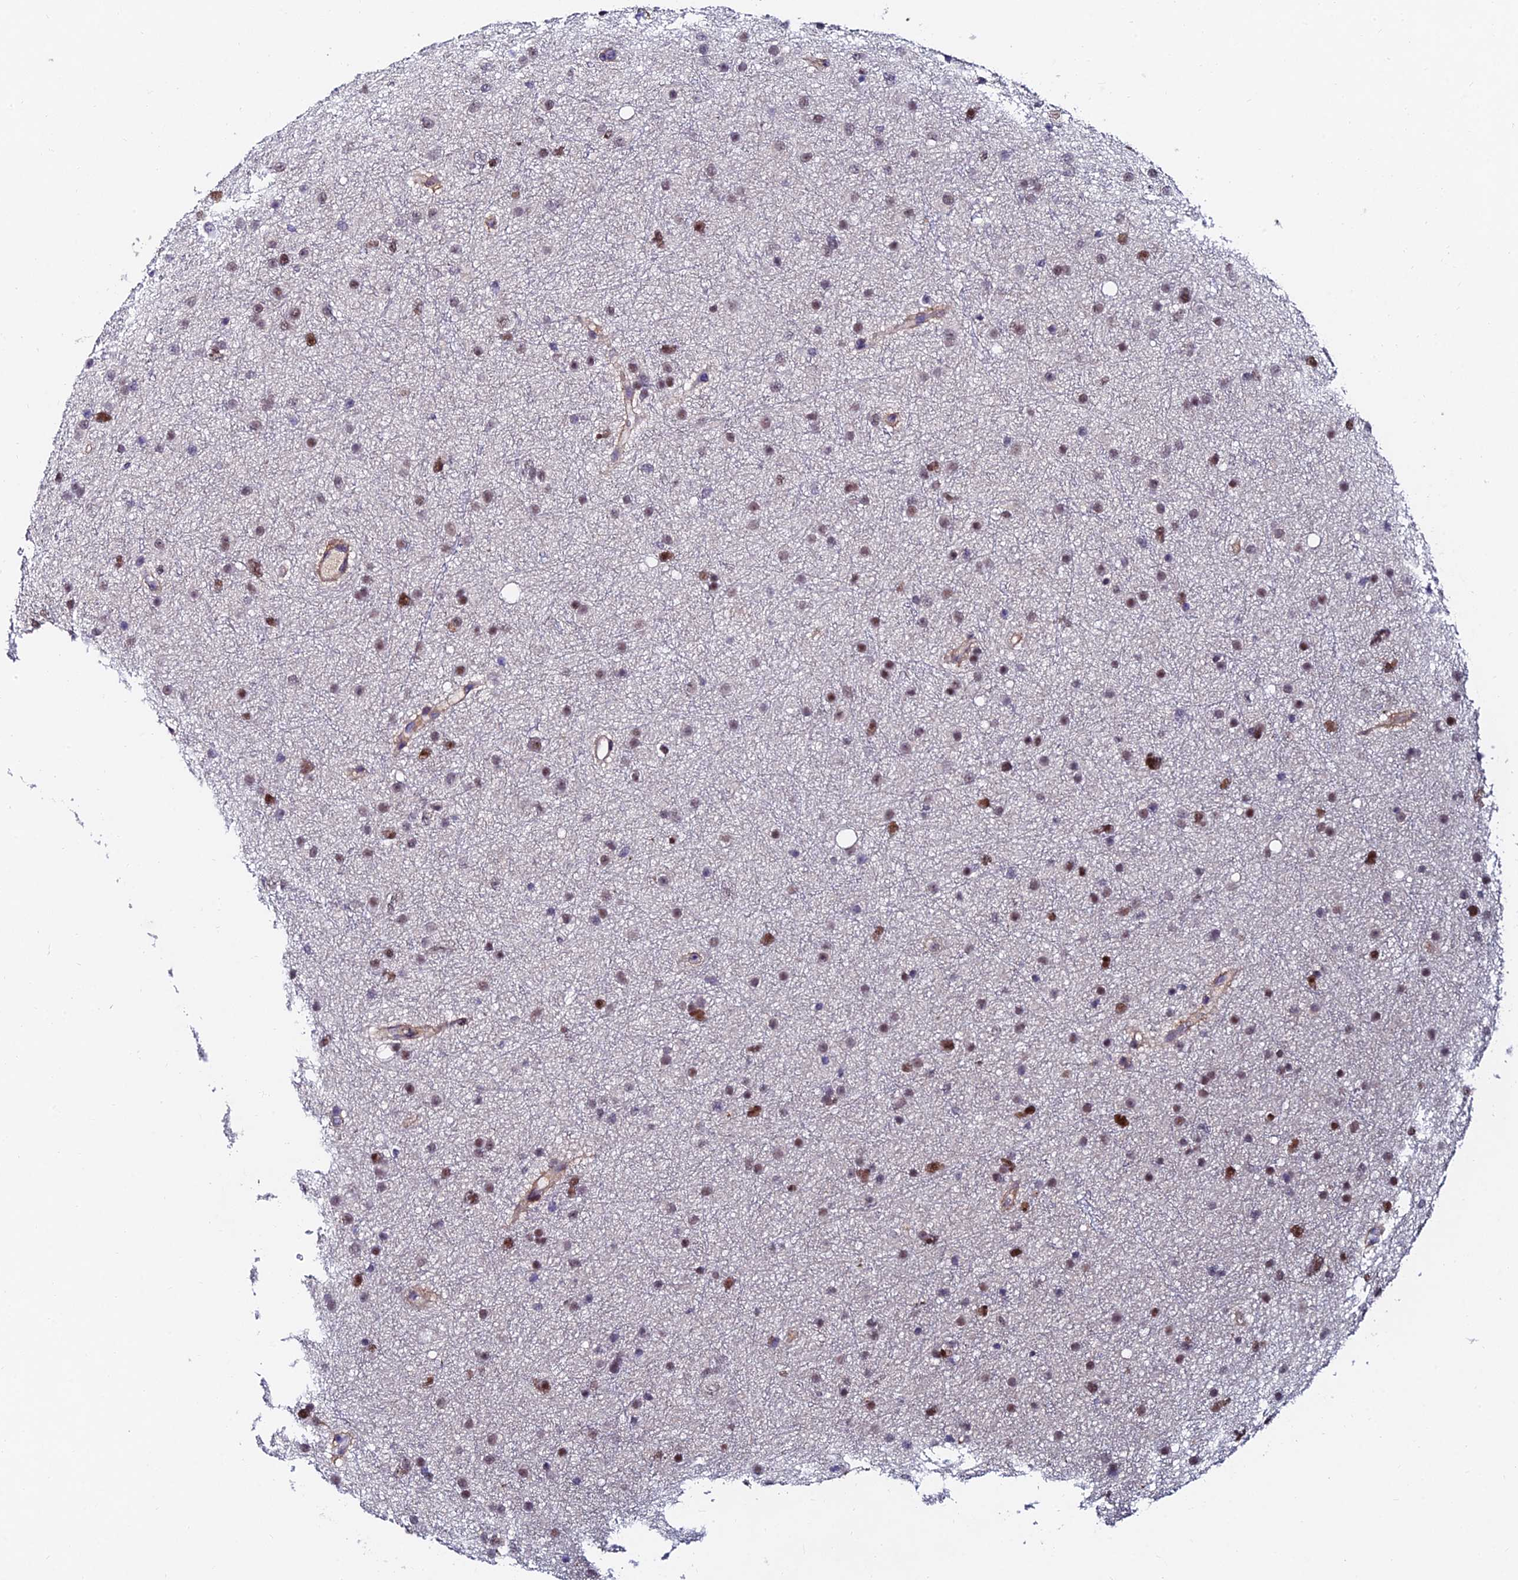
{"staining": {"intensity": "moderate", "quantity": "25%-75%", "location": "nuclear"}, "tissue": "glioma", "cell_type": "Tumor cells", "image_type": "cancer", "snomed": [{"axis": "morphology", "description": "Glioma, malignant, Low grade"}, {"axis": "topography", "description": "Cerebral cortex"}], "caption": "Immunohistochemical staining of human malignant glioma (low-grade) exhibits medium levels of moderate nuclear protein positivity in approximately 25%-75% of tumor cells. (Stains: DAB in brown, nuclei in blue, Microscopy: brightfield microscopy at high magnification).", "gene": "TRIM24", "patient": {"sex": "female", "age": 39}}